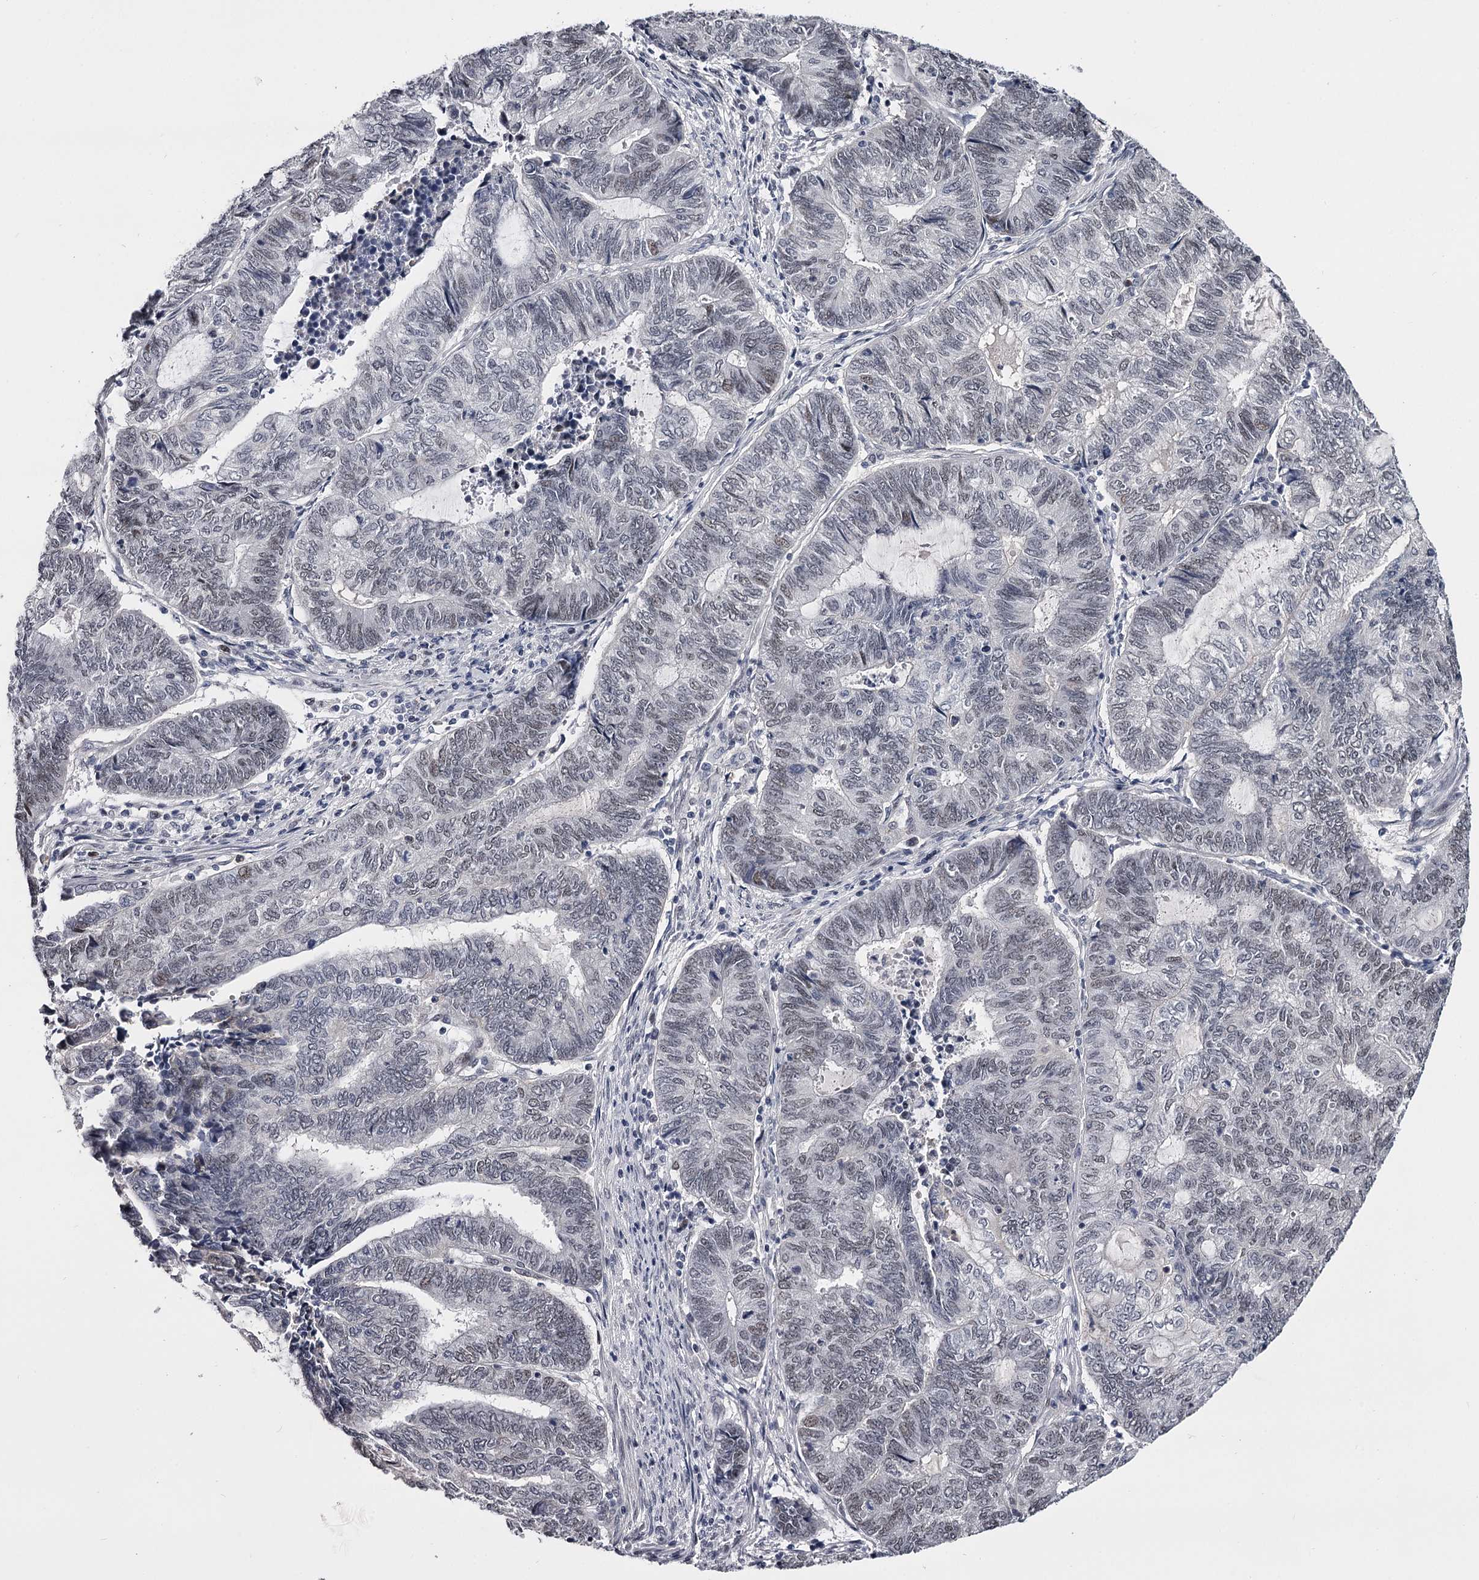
{"staining": {"intensity": "negative", "quantity": "none", "location": "none"}, "tissue": "endometrial cancer", "cell_type": "Tumor cells", "image_type": "cancer", "snomed": [{"axis": "morphology", "description": "Adenocarcinoma, NOS"}, {"axis": "topography", "description": "Uterus"}, {"axis": "topography", "description": "Endometrium"}], "caption": "An immunohistochemistry (IHC) photomicrograph of endometrial adenocarcinoma is shown. There is no staining in tumor cells of endometrial adenocarcinoma.", "gene": "OVOL2", "patient": {"sex": "female", "age": 70}}